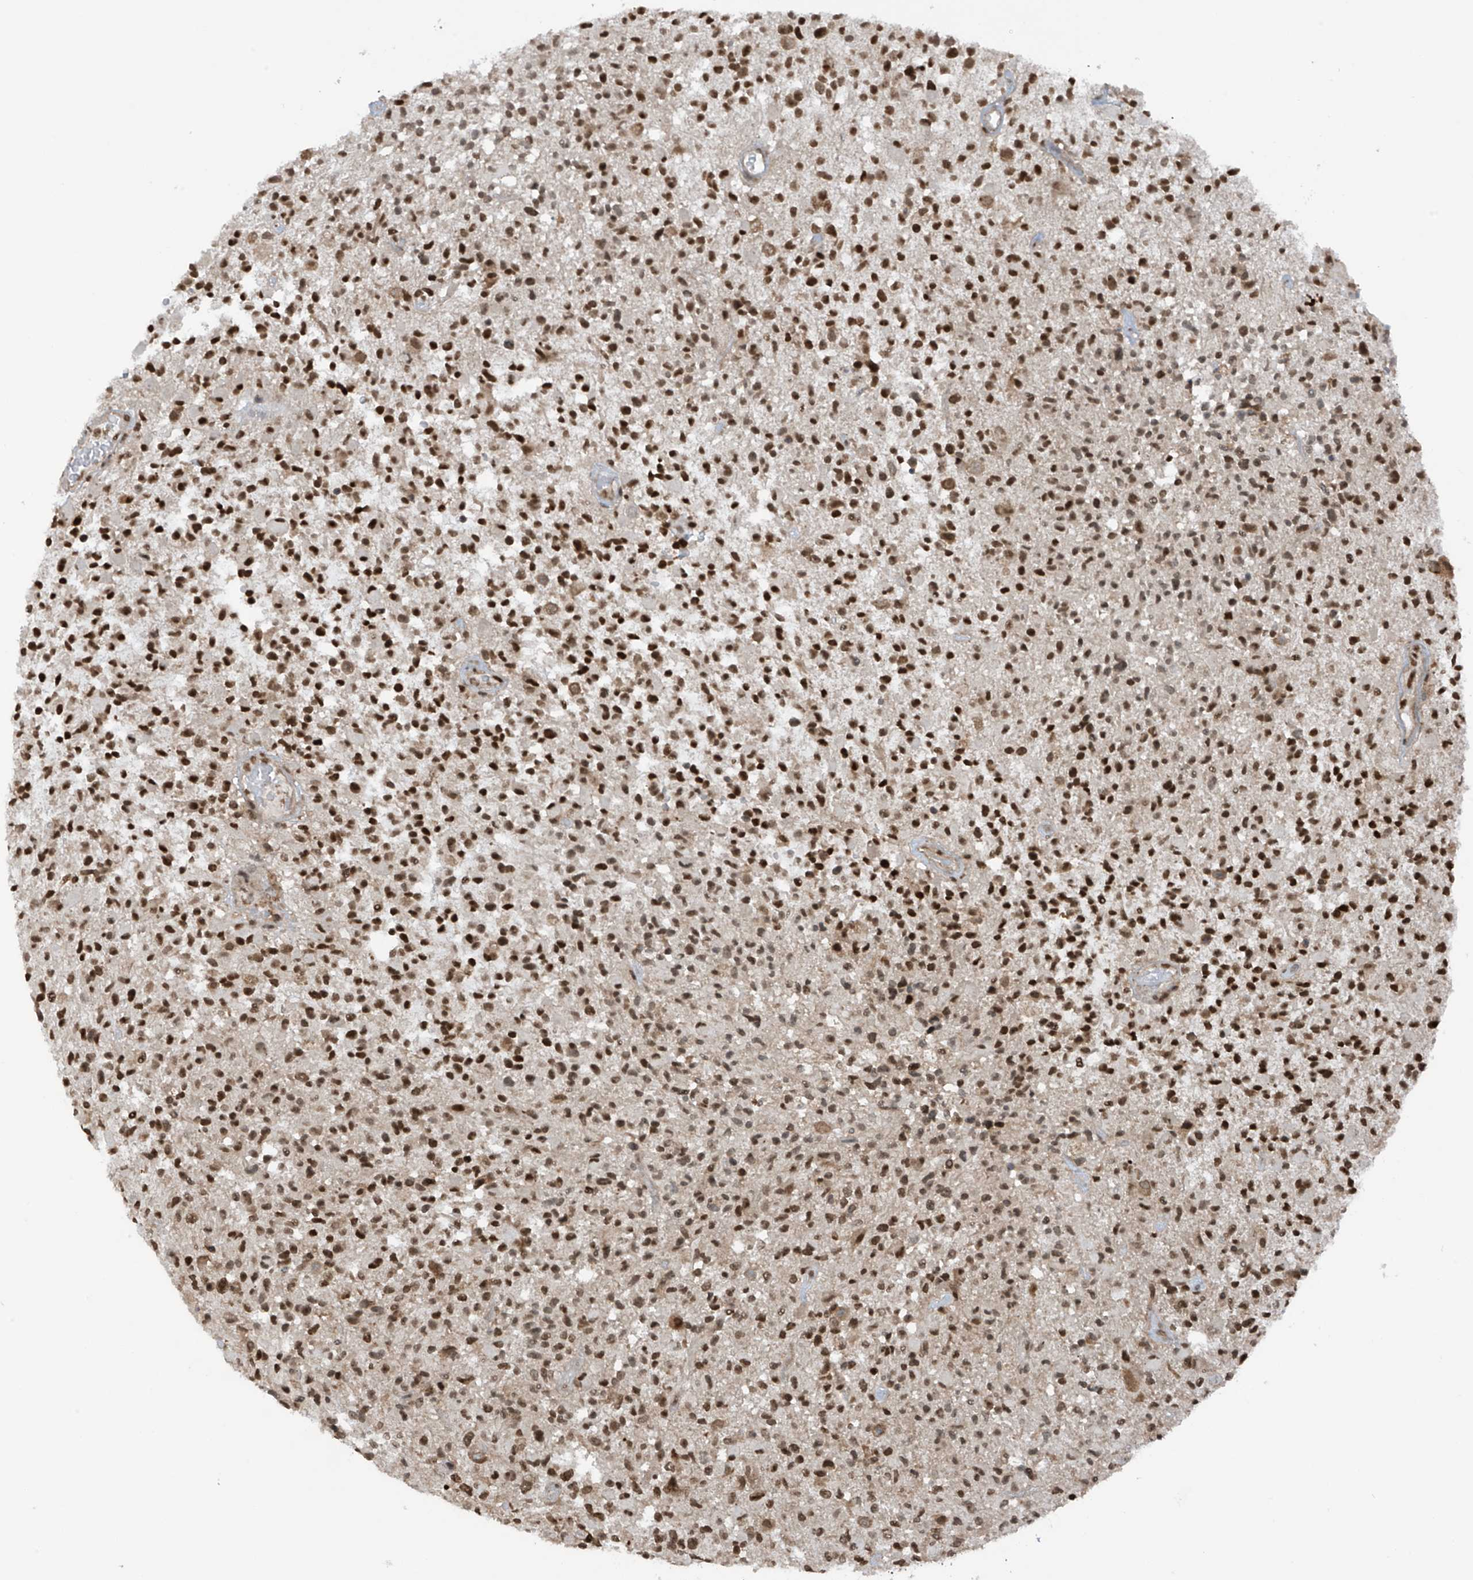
{"staining": {"intensity": "strong", "quantity": ">75%", "location": "nuclear"}, "tissue": "glioma", "cell_type": "Tumor cells", "image_type": "cancer", "snomed": [{"axis": "morphology", "description": "Glioma, malignant, High grade"}, {"axis": "morphology", "description": "Glioblastoma, NOS"}, {"axis": "topography", "description": "Brain"}], "caption": "A high amount of strong nuclear staining is present in about >75% of tumor cells in malignant glioma (high-grade) tissue. Immunohistochemistry (ihc) stains the protein in brown and the nuclei are stained blue.", "gene": "REPIN1", "patient": {"sex": "male", "age": 60}}